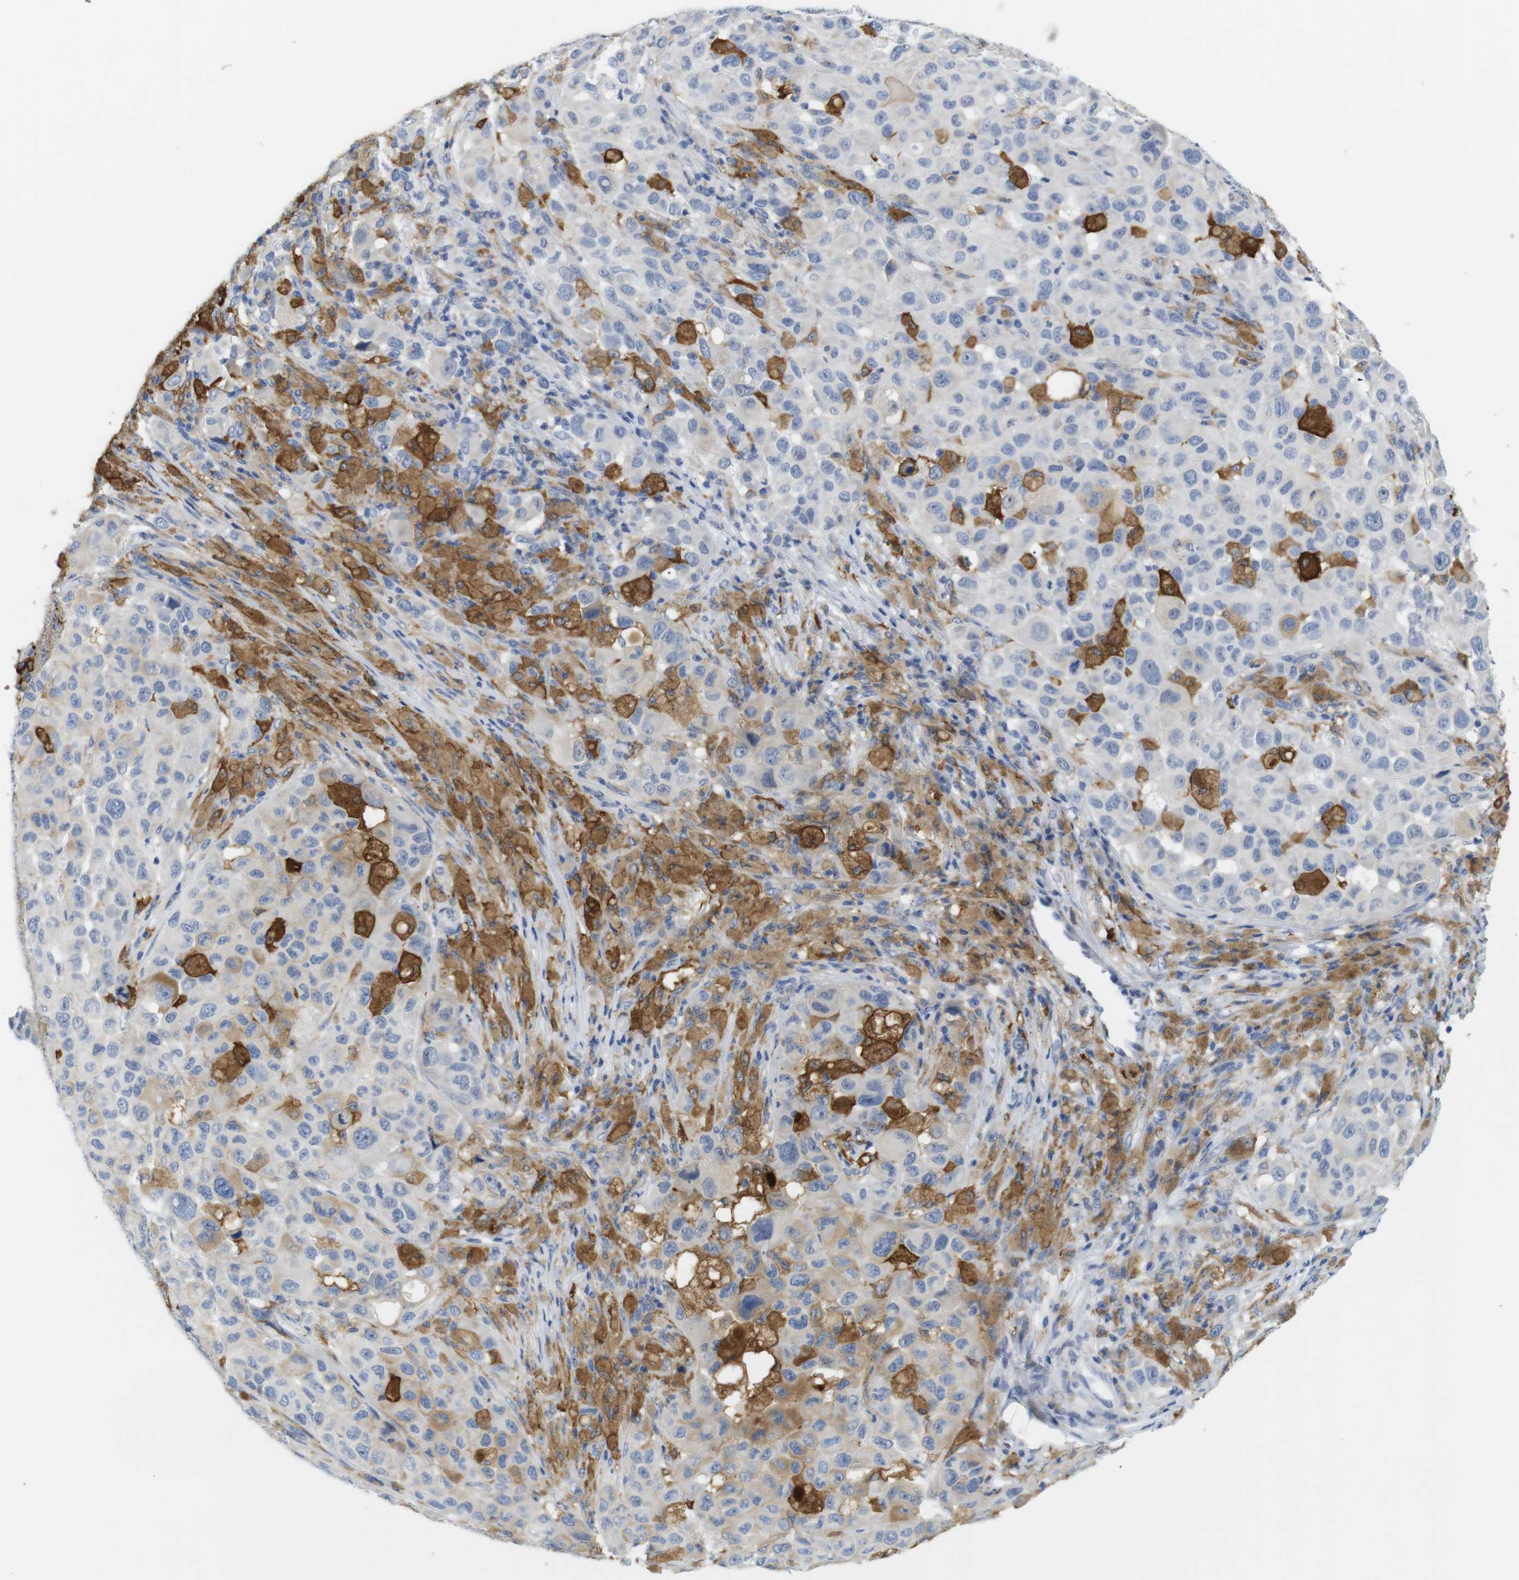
{"staining": {"intensity": "moderate", "quantity": "<25%", "location": "cytoplasmic/membranous"}, "tissue": "melanoma", "cell_type": "Tumor cells", "image_type": "cancer", "snomed": [{"axis": "morphology", "description": "Malignant melanoma, NOS"}, {"axis": "topography", "description": "Skin"}], "caption": "Protein positivity by immunohistochemistry (IHC) displays moderate cytoplasmic/membranous expression in approximately <25% of tumor cells in melanoma.", "gene": "NEBL", "patient": {"sex": "male", "age": 96}}